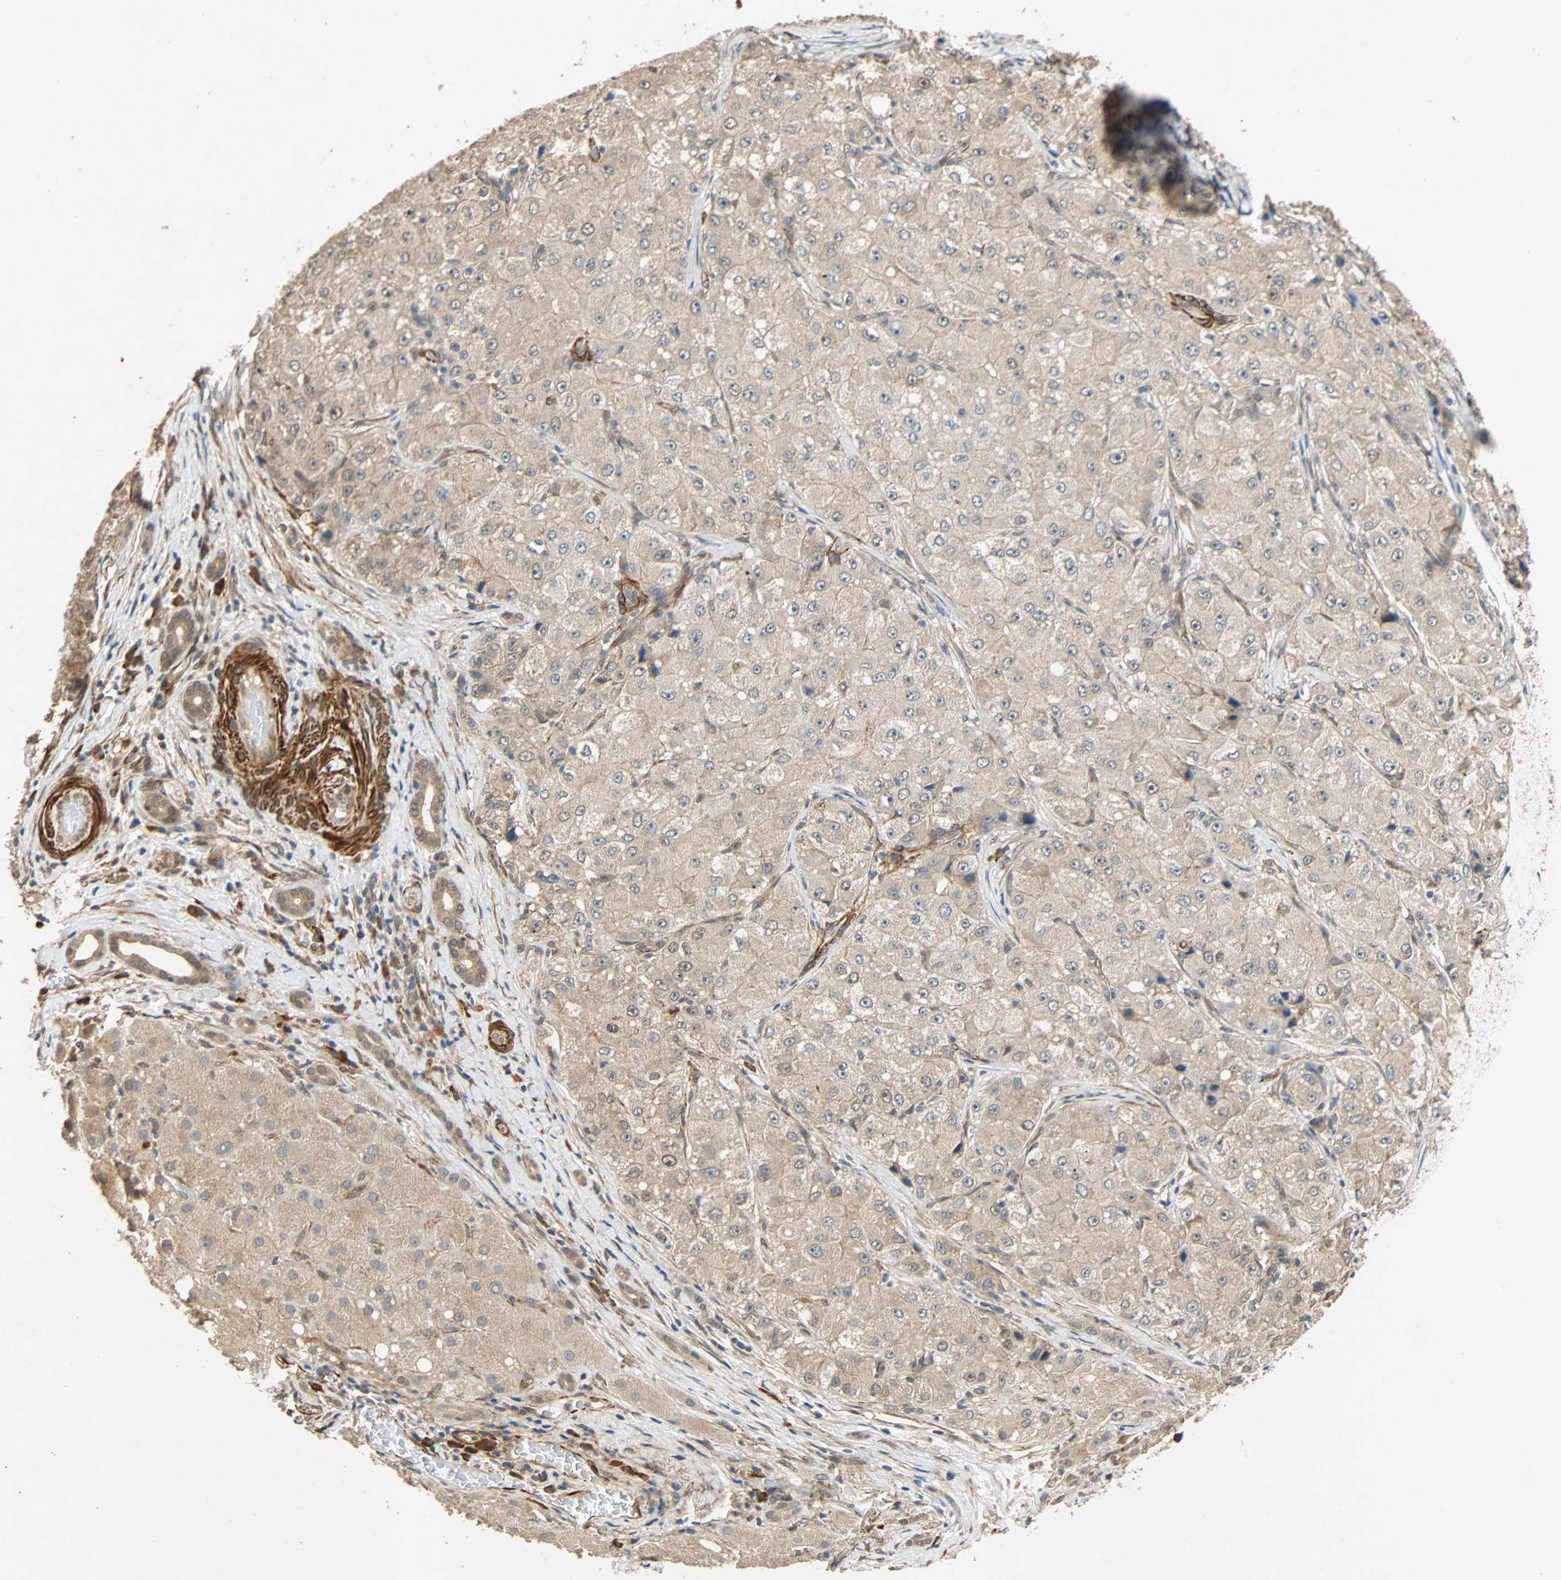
{"staining": {"intensity": "negative", "quantity": "none", "location": "none"}, "tissue": "liver cancer", "cell_type": "Tumor cells", "image_type": "cancer", "snomed": [{"axis": "morphology", "description": "Carcinoma, Hepatocellular, NOS"}, {"axis": "topography", "description": "Liver"}], "caption": "Hepatocellular carcinoma (liver) was stained to show a protein in brown. There is no significant staining in tumor cells.", "gene": "QSER1", "patient": {"sex": "male", "age": 80}}